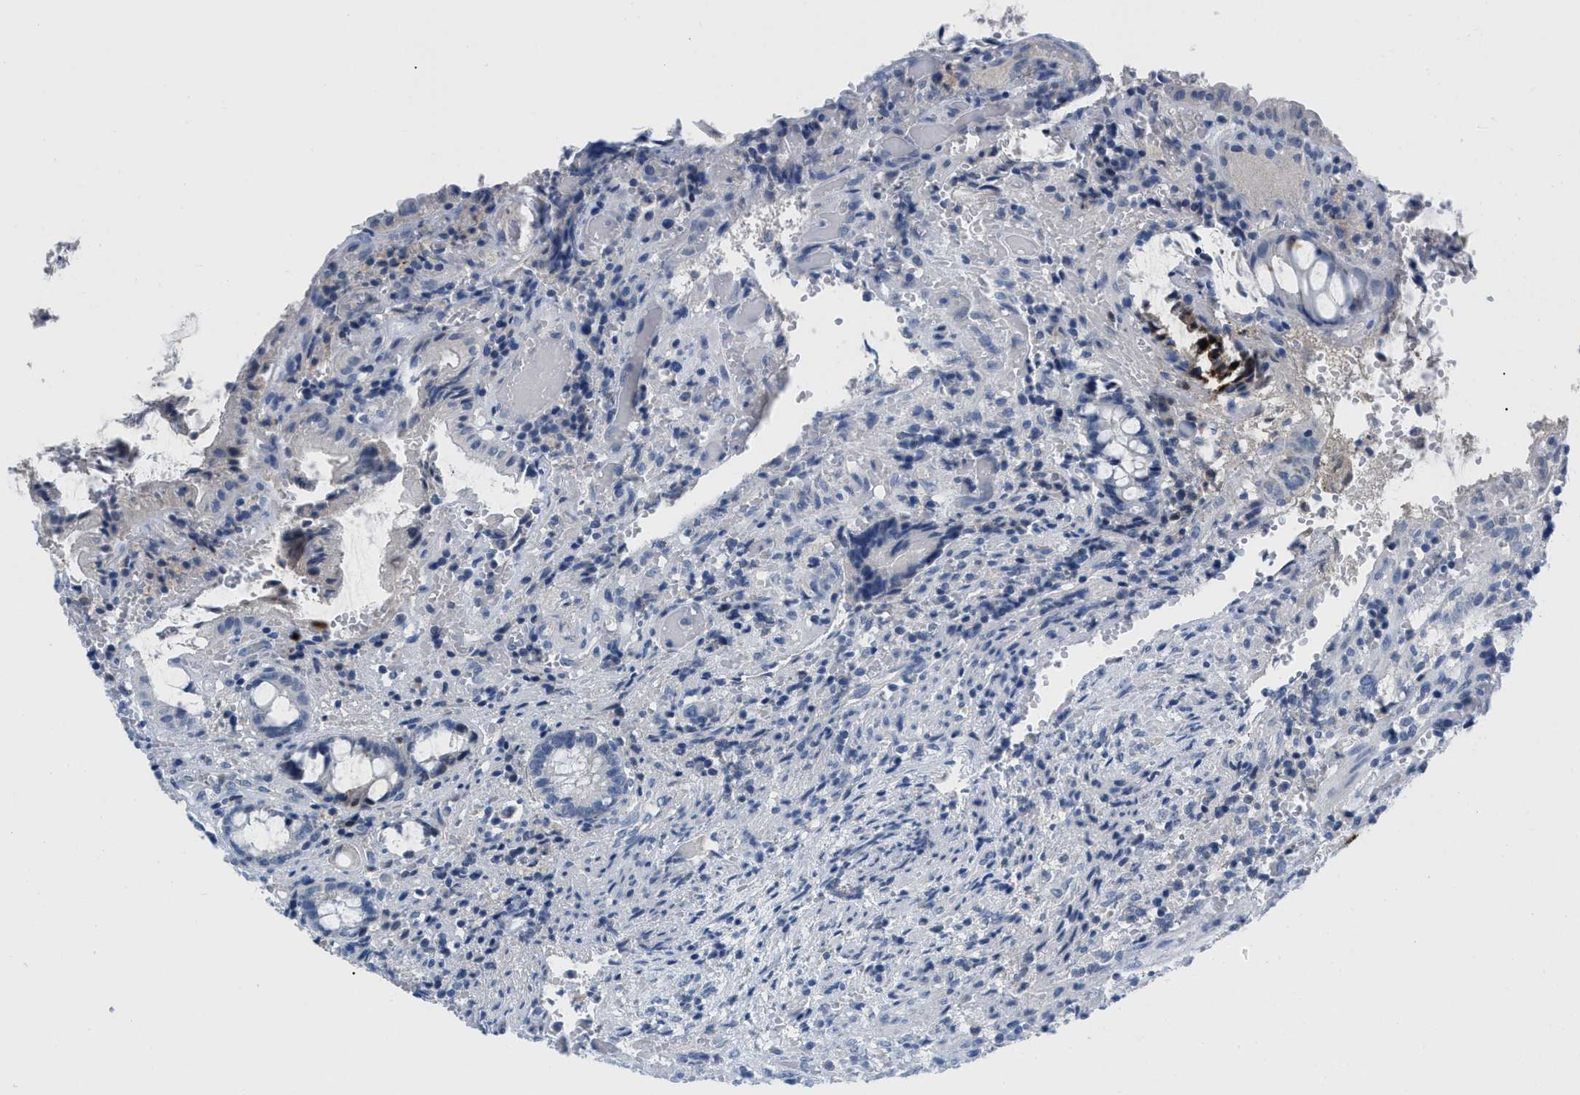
{"staining": {"intensity": "negative", "quantity": "none", "location": "none"}, "tissue": "colorectal cancer", "cell_type": "Tumor cells", "image_type": "cancer", "snomed": [{"axis": "morphology", "description": "Adenocarcinoma, NOS"}, {"axis": "topography", "description": "Colon"}], "caption": "Immunohistochemistry micrograph of colorectal cancer stained for a protein (brown), which exhibits no positivity in tumor cells.", "gene": "PYY", "patient": {"sex": "female", "age": 57}}